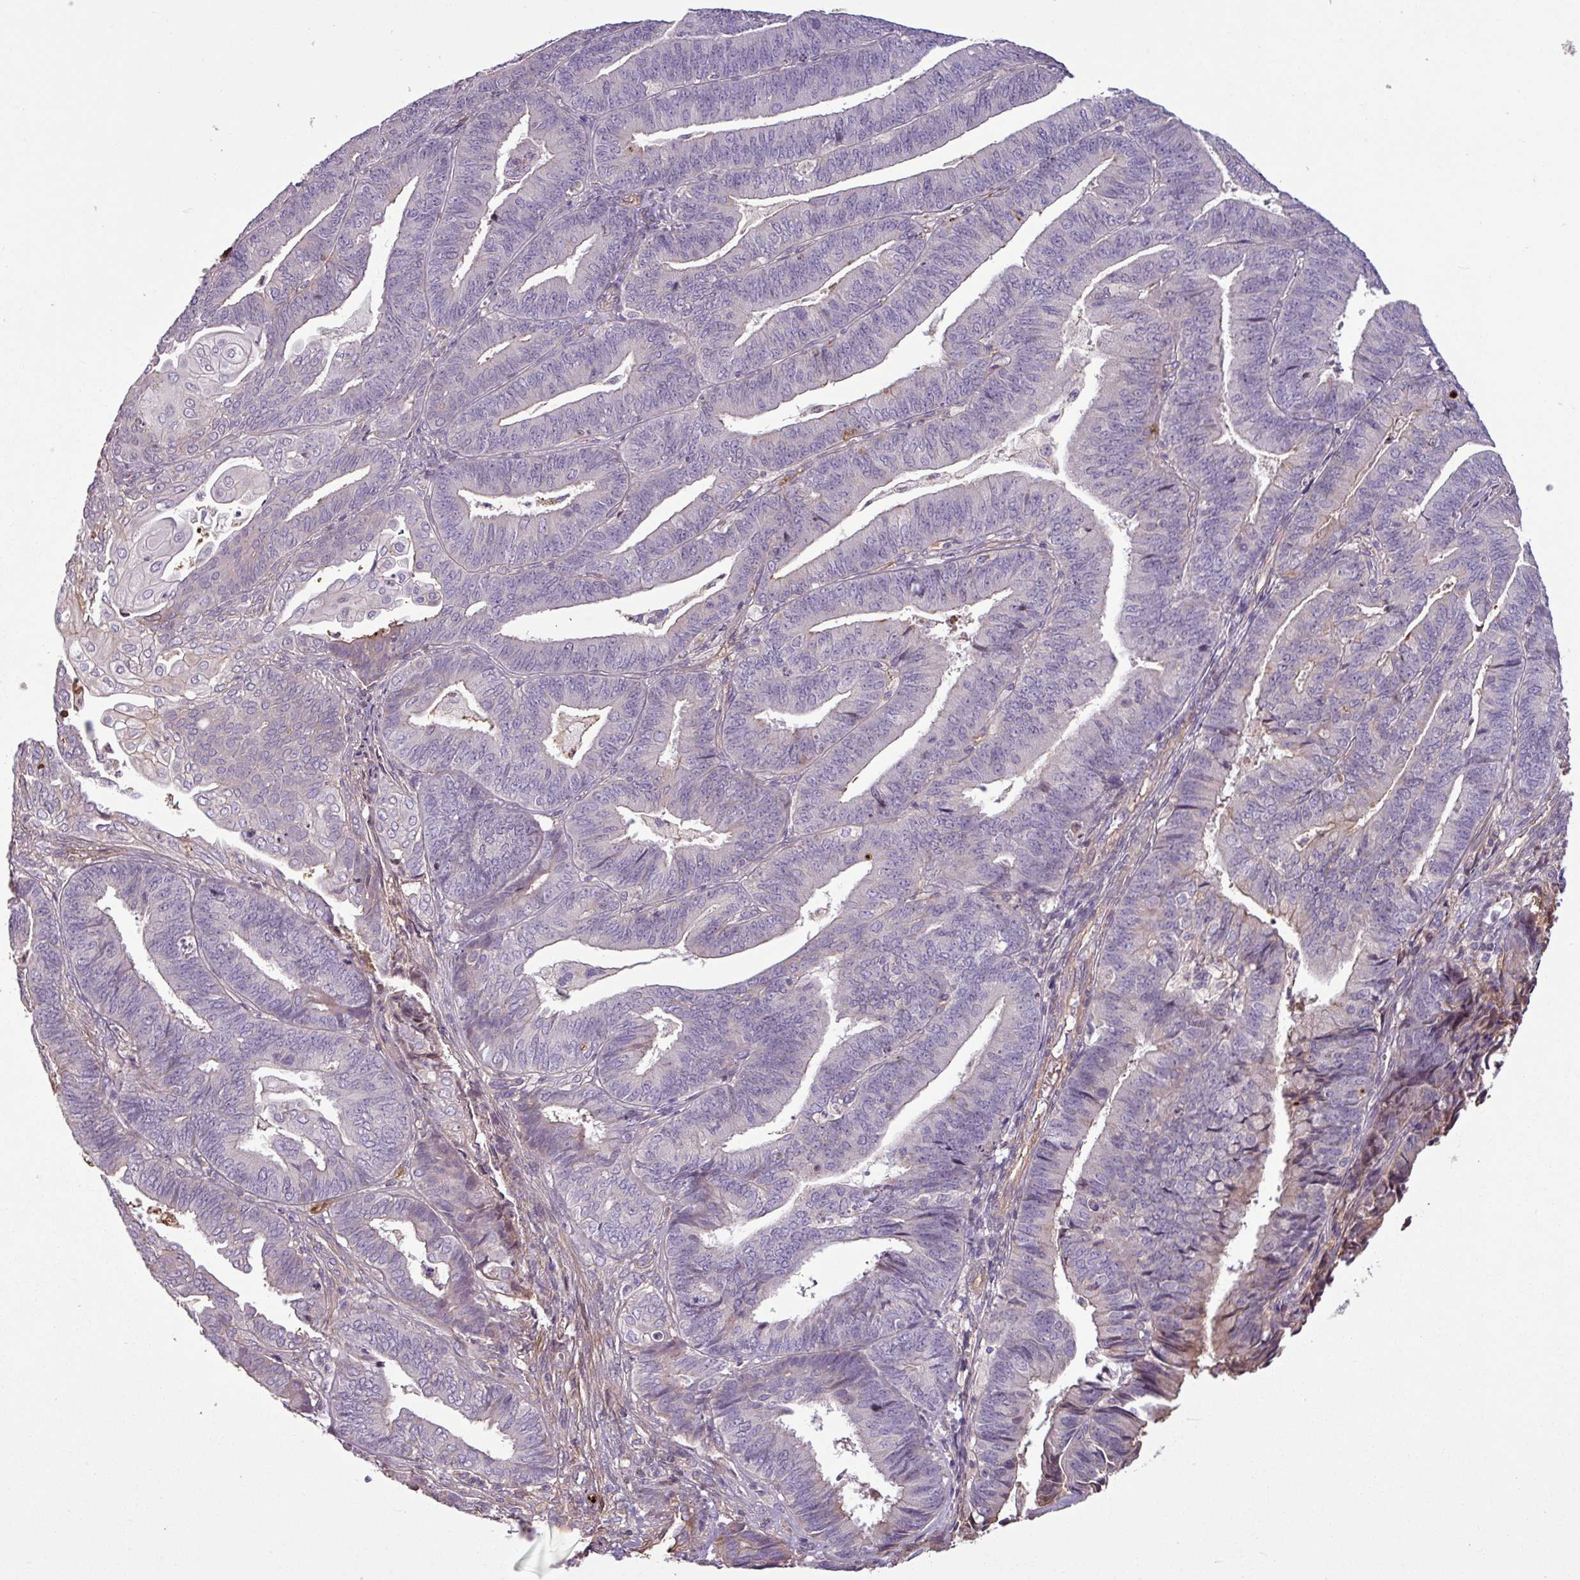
{"staining": {"intensity": "weak", "quantity": "<25%", "location": "cytoplasmic/membranous"}, "tissue": "endometrial cancer", "cell_type": "Tumor cells", "image_type": "cancer", "snomed": [{"axis": "morphology", "description": "Adenocarcinoma, NOS"}, {"axis": "topography", "description": "Endometrium"}], "caption": "A high-resolution photomicrograph shows immunohistochemistry (IHC) staining of endometrial cancer, which exhibits no significant positivity in tumor cells.", "gene": "C4B", "patient": {"sex": "female", "age": 73}}